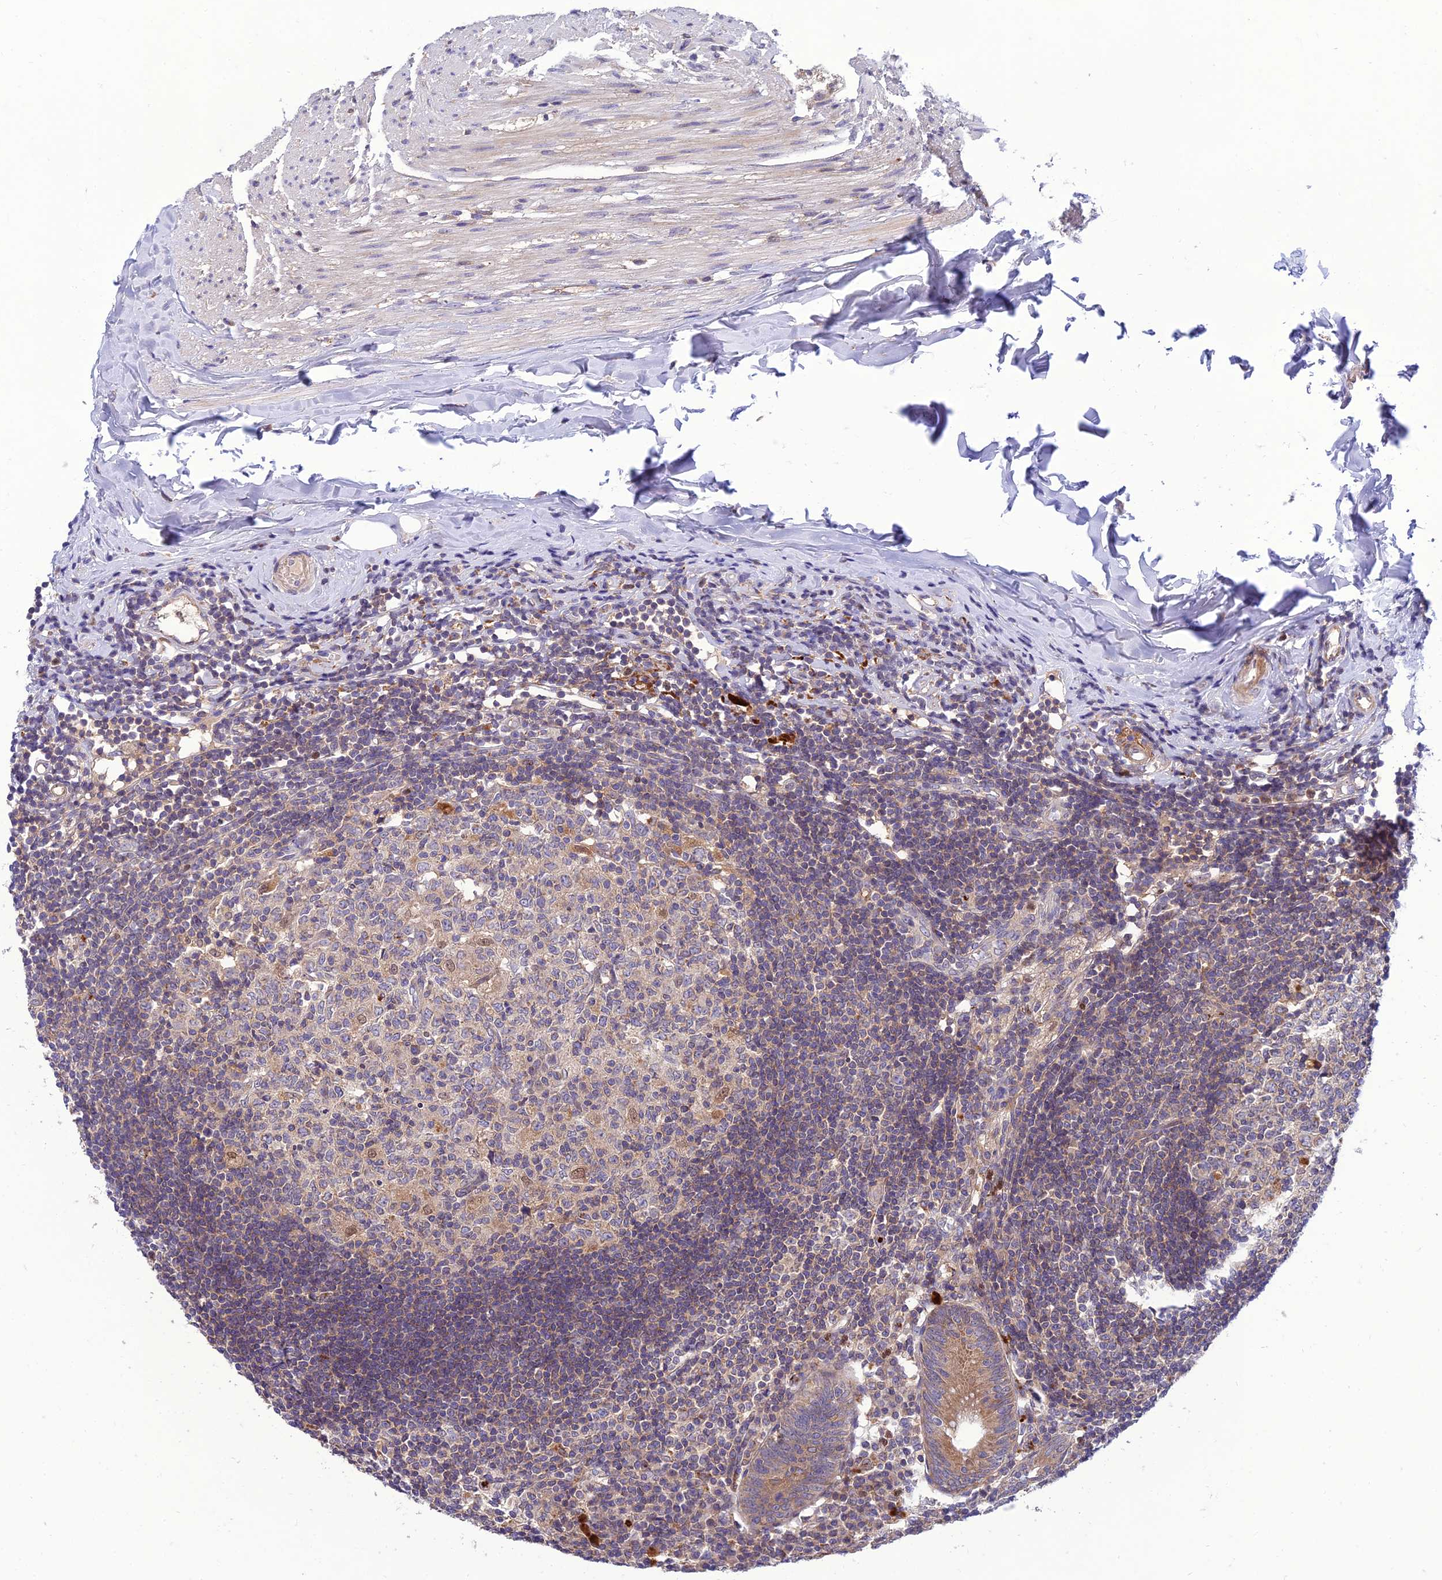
{"staining": {"intensity": "weak", "quantity": ">75%", "location": "cytoplasmic/membranous"}, "tissue": "appendix", "cell_type": "Glandular cells", "image_type": "normal", "snomed": [{"axis": "morphology", "description": "Normal tissue, NOS"}, {"axis": "topography", "description": "Appendix"}], "caption": "High-power microscopy captured an immunohistochemistry (IHC) photomicrograph of unremarkable appendix, revealing weak cytoplasmic/membranous expression in approximately >75% of glandular cells. (IHC, brightfield microscopy, high magnification).", "gene": "IRAK3", "patient": {"sex": "female", "age": 54}}